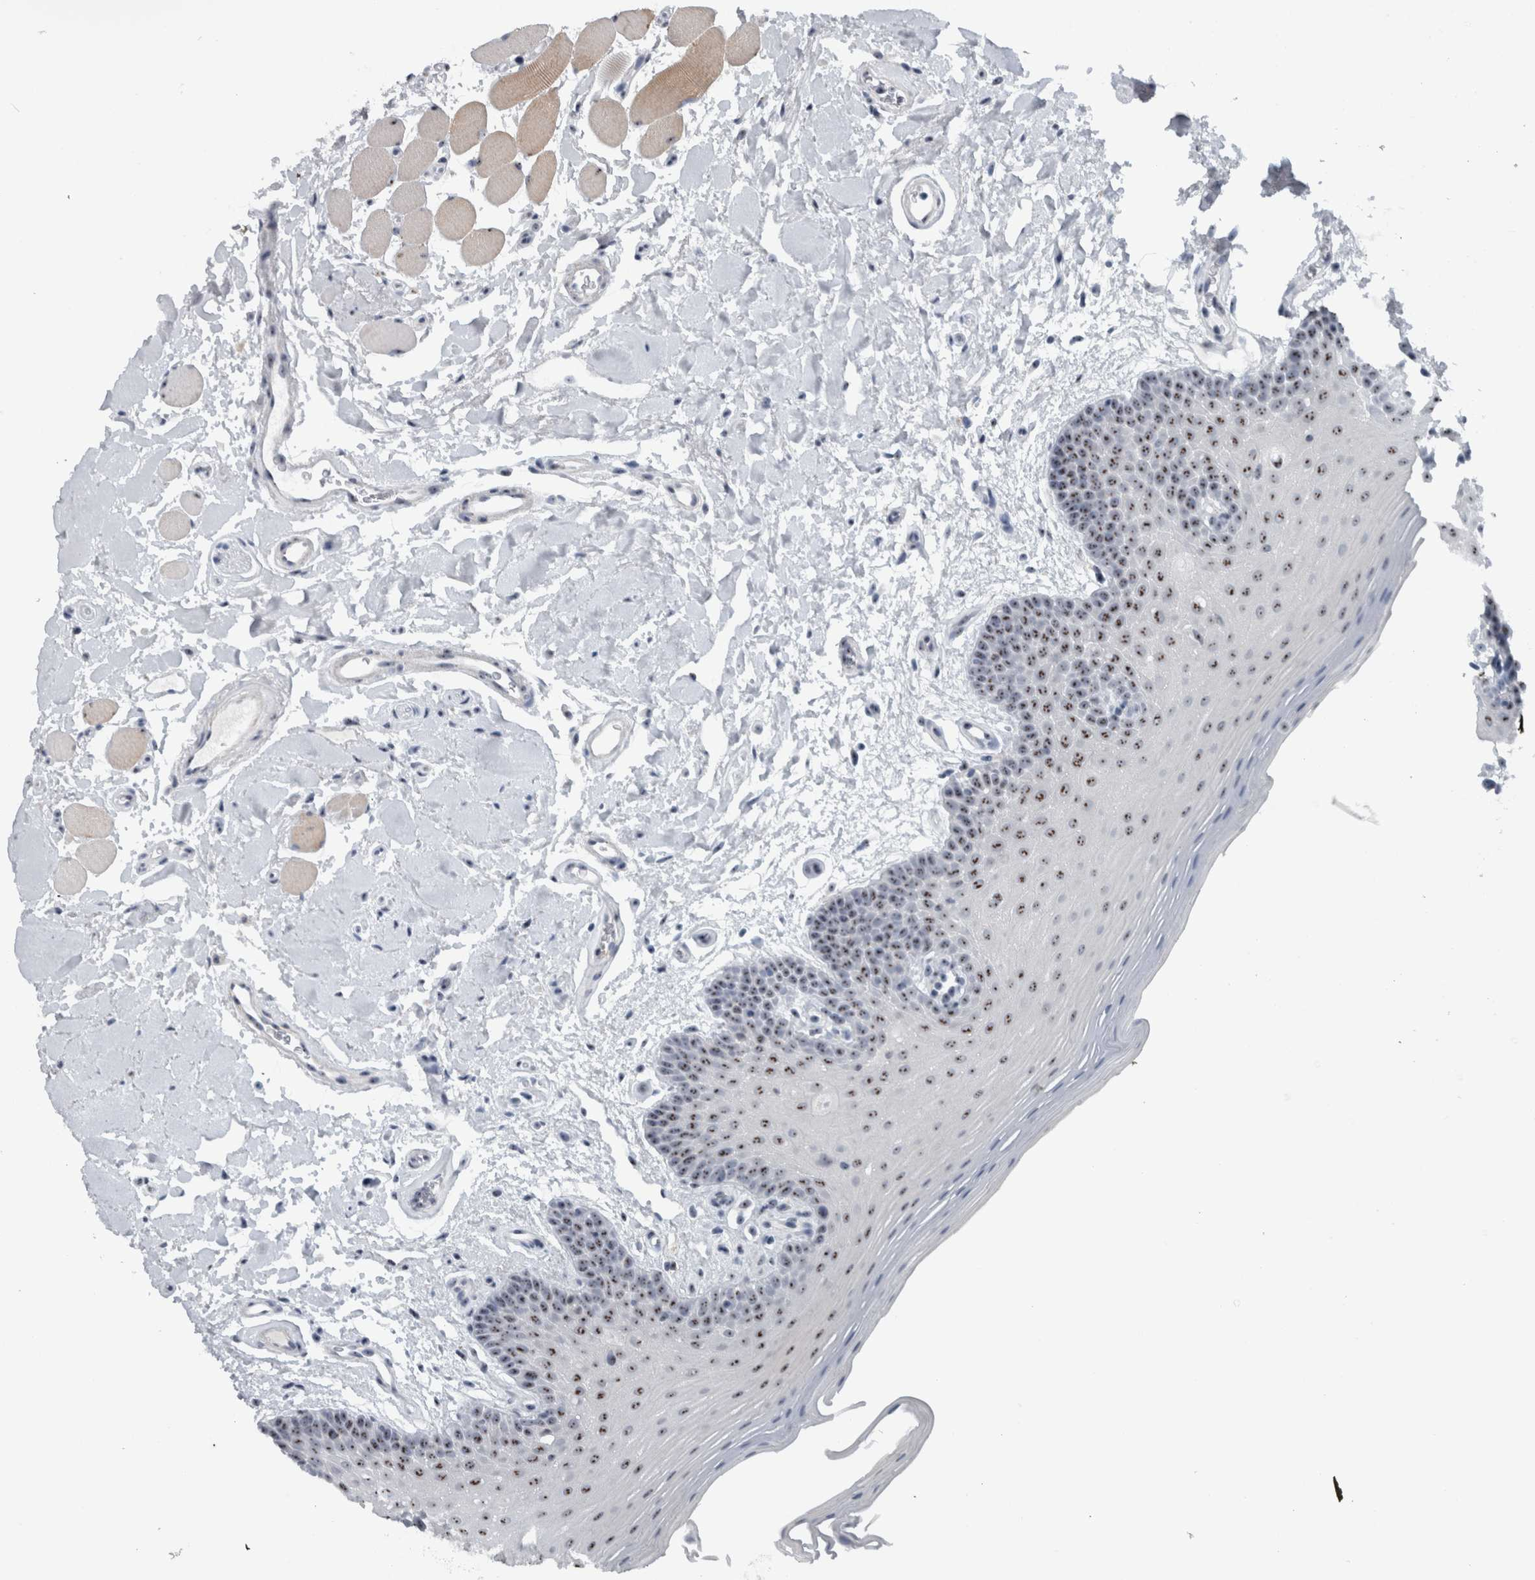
{"staining": {"intensity": "moderate", "quantity": ">75%", "location": "nuclear"}, "tissue": "oral mucosa", "cell_type": "Squamous epithelial cells", "image_type": "normal", "snomed": [{"axis": "morphology", "description": "Normal tissue, NOS"}, {"axis": "topography", "description": "Oral tissue"}], "caption": "IHC of unremarkable oral mucosa displays medium levels of moderate nuclear positivity in approximately >75% of squamous epithelial cells. Using DAB (3,3'-diaminobenzidine) (brown) and hematoxylin (blue) stains, captured at high magnification using brightfield microscopy.", "gene": "UTP6", "patient": {"sex": "male", "age": 62}}